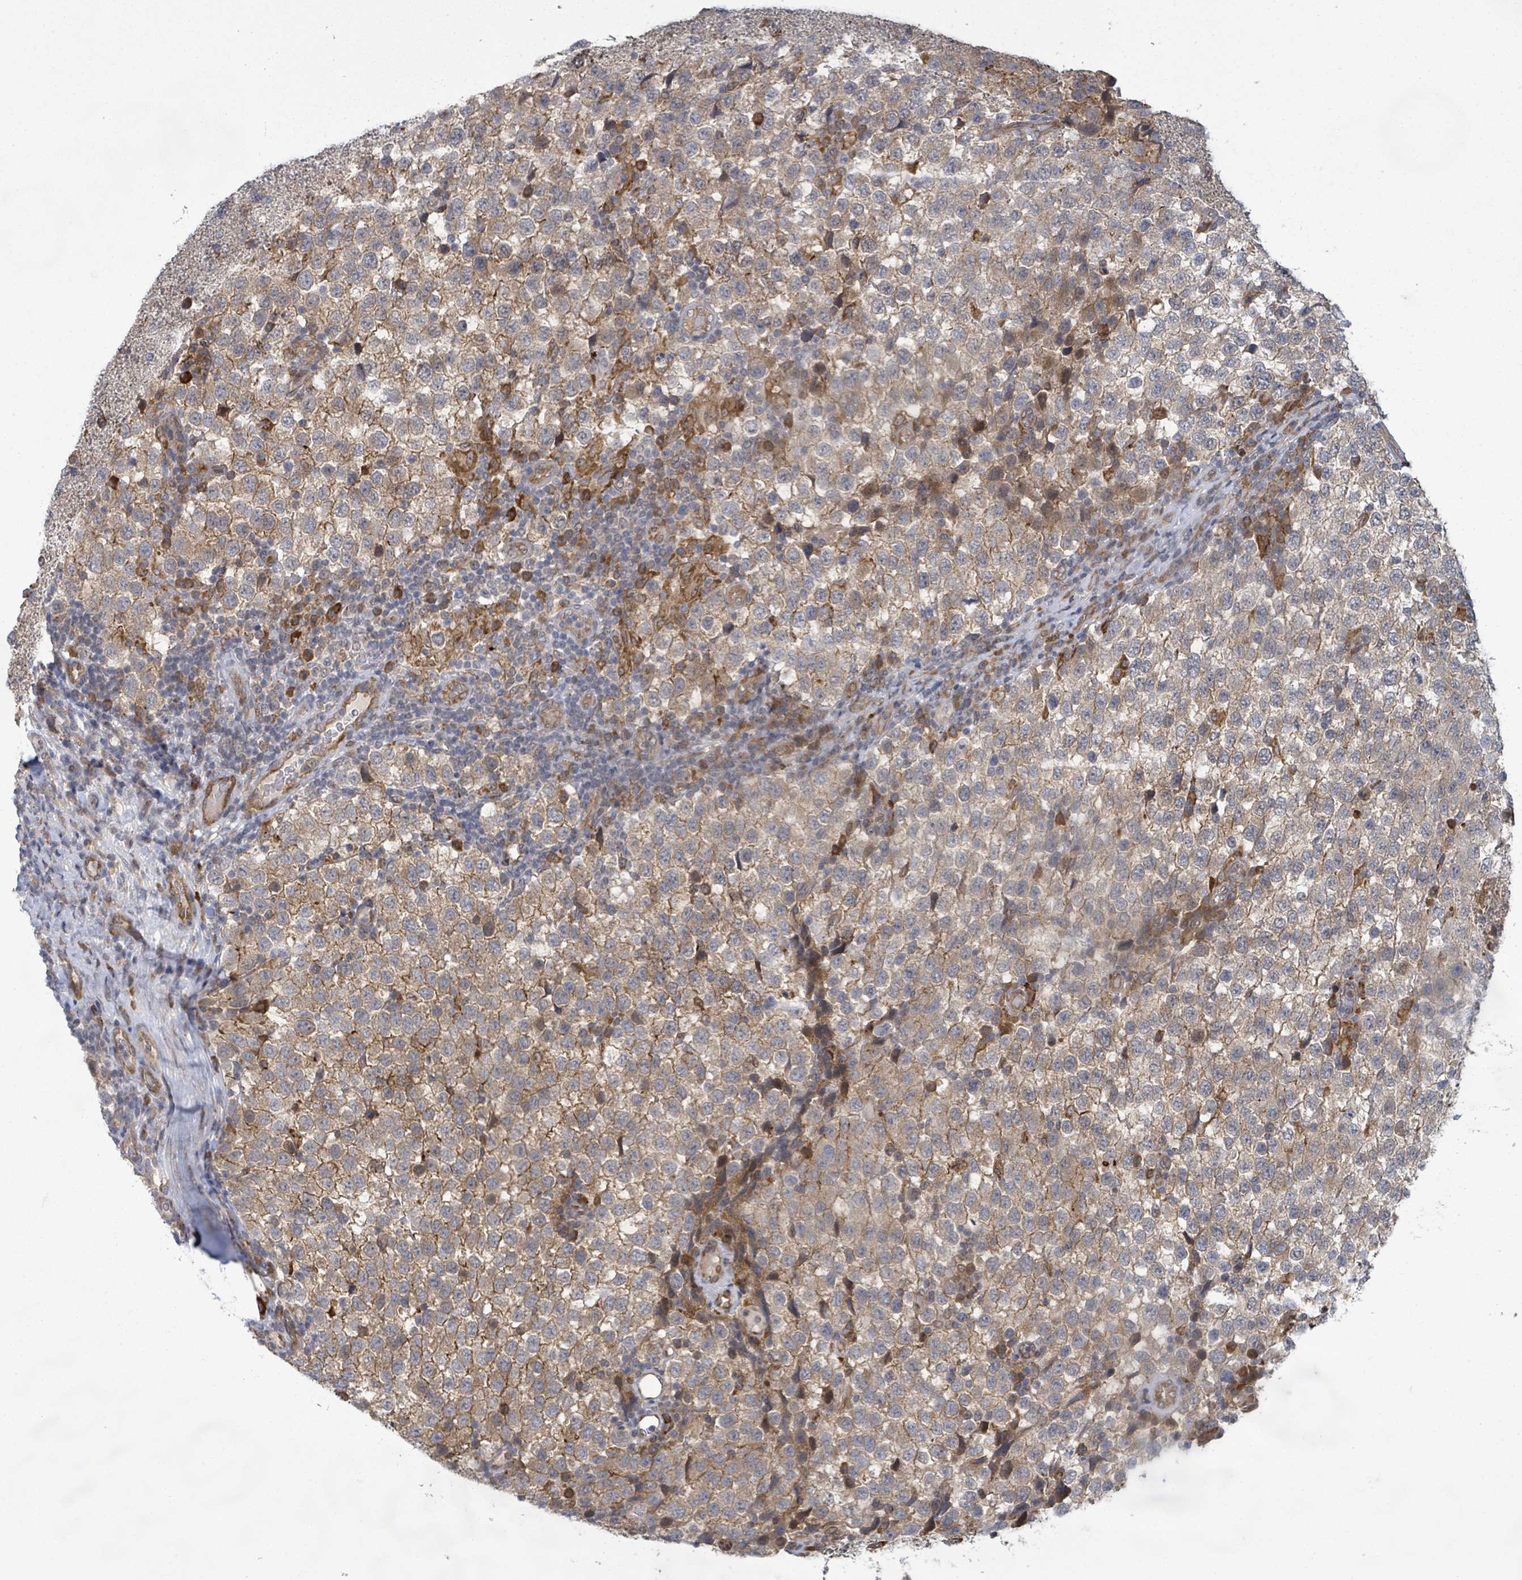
{"staining": {"intensity": "moderate", "quantity": "25%-75%", "location": "cytoplasmic/membranous"}, "tissue": "testis cancer", "cell_type": "Tumor cells", "image_type": "cancer", "snomed": [{"axis": "morphology", "description": "Seminoma, NOS"}, {"axis": "topography", "description": "Testis"}], "caption": "Seminoma (testis) was stained to show a protein in brown. There is medium levels of moderate cytoplasmic/membranous staining in approximately 25%-75% of tumor cells. (brown staining indicates protein expression, while blue staining denotes nuclei).", "gene": "SHROOM2", "patient": {"sex": "male", "age": 34}}